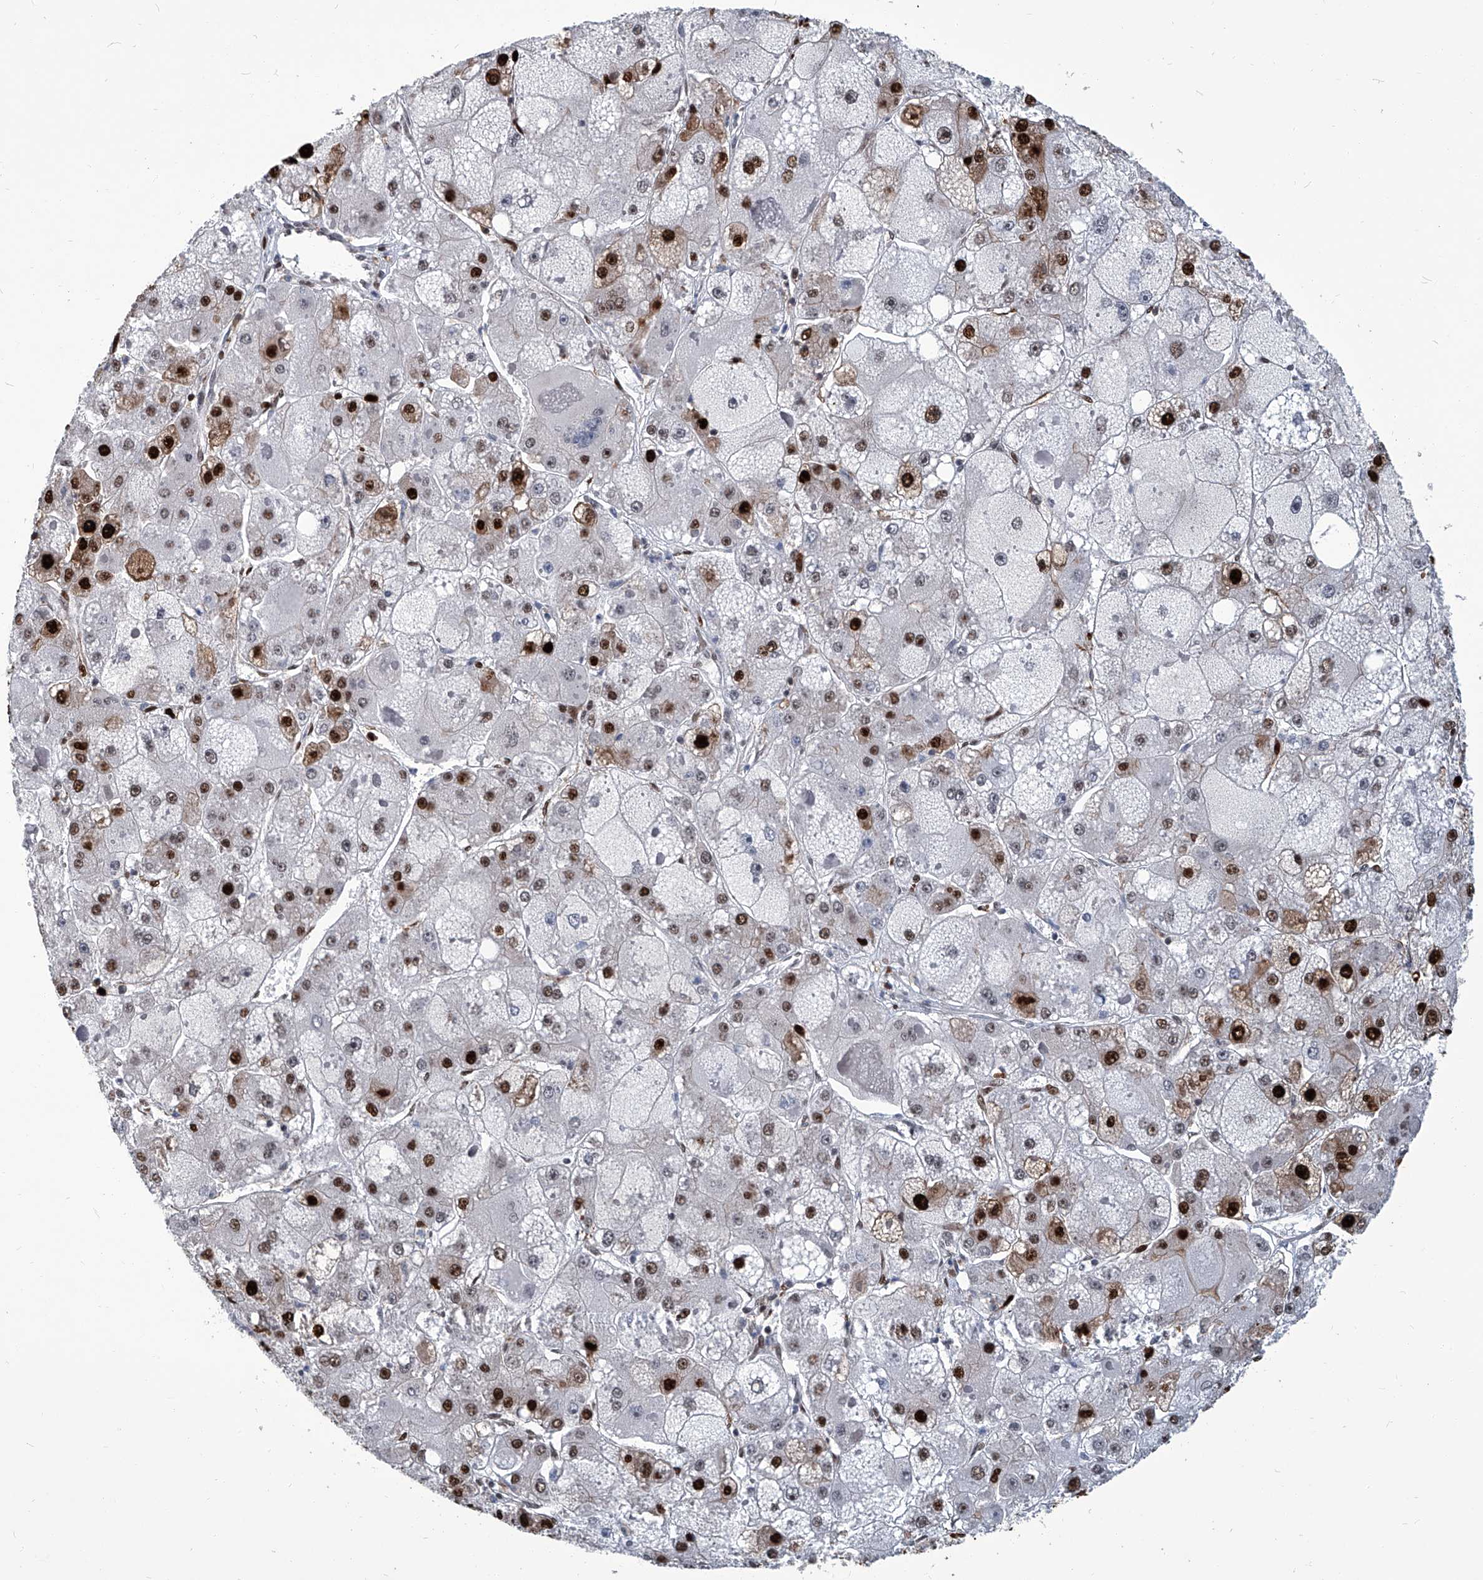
{"staining": {"intensity": "strong", "quantity": "25%-75%", "location": "nuclear"}, "tissue": "liver cancer", "cell_type": "Tumor cells", "image_type": "cancer", "snomed": [{"axis": "morphology", "description": "Carcinoma, Hepatocellular, NOS"}, {"axis": "topography", "description": "Liver"}], "caption": "A high amount of strong nuclear expression is identified in about 25%-75% of tumor cells in liver cancer (hepatocellular carcinoma) tissue.", "gene": "PCNA", "patient": {"sex": "female", "age": 73}}